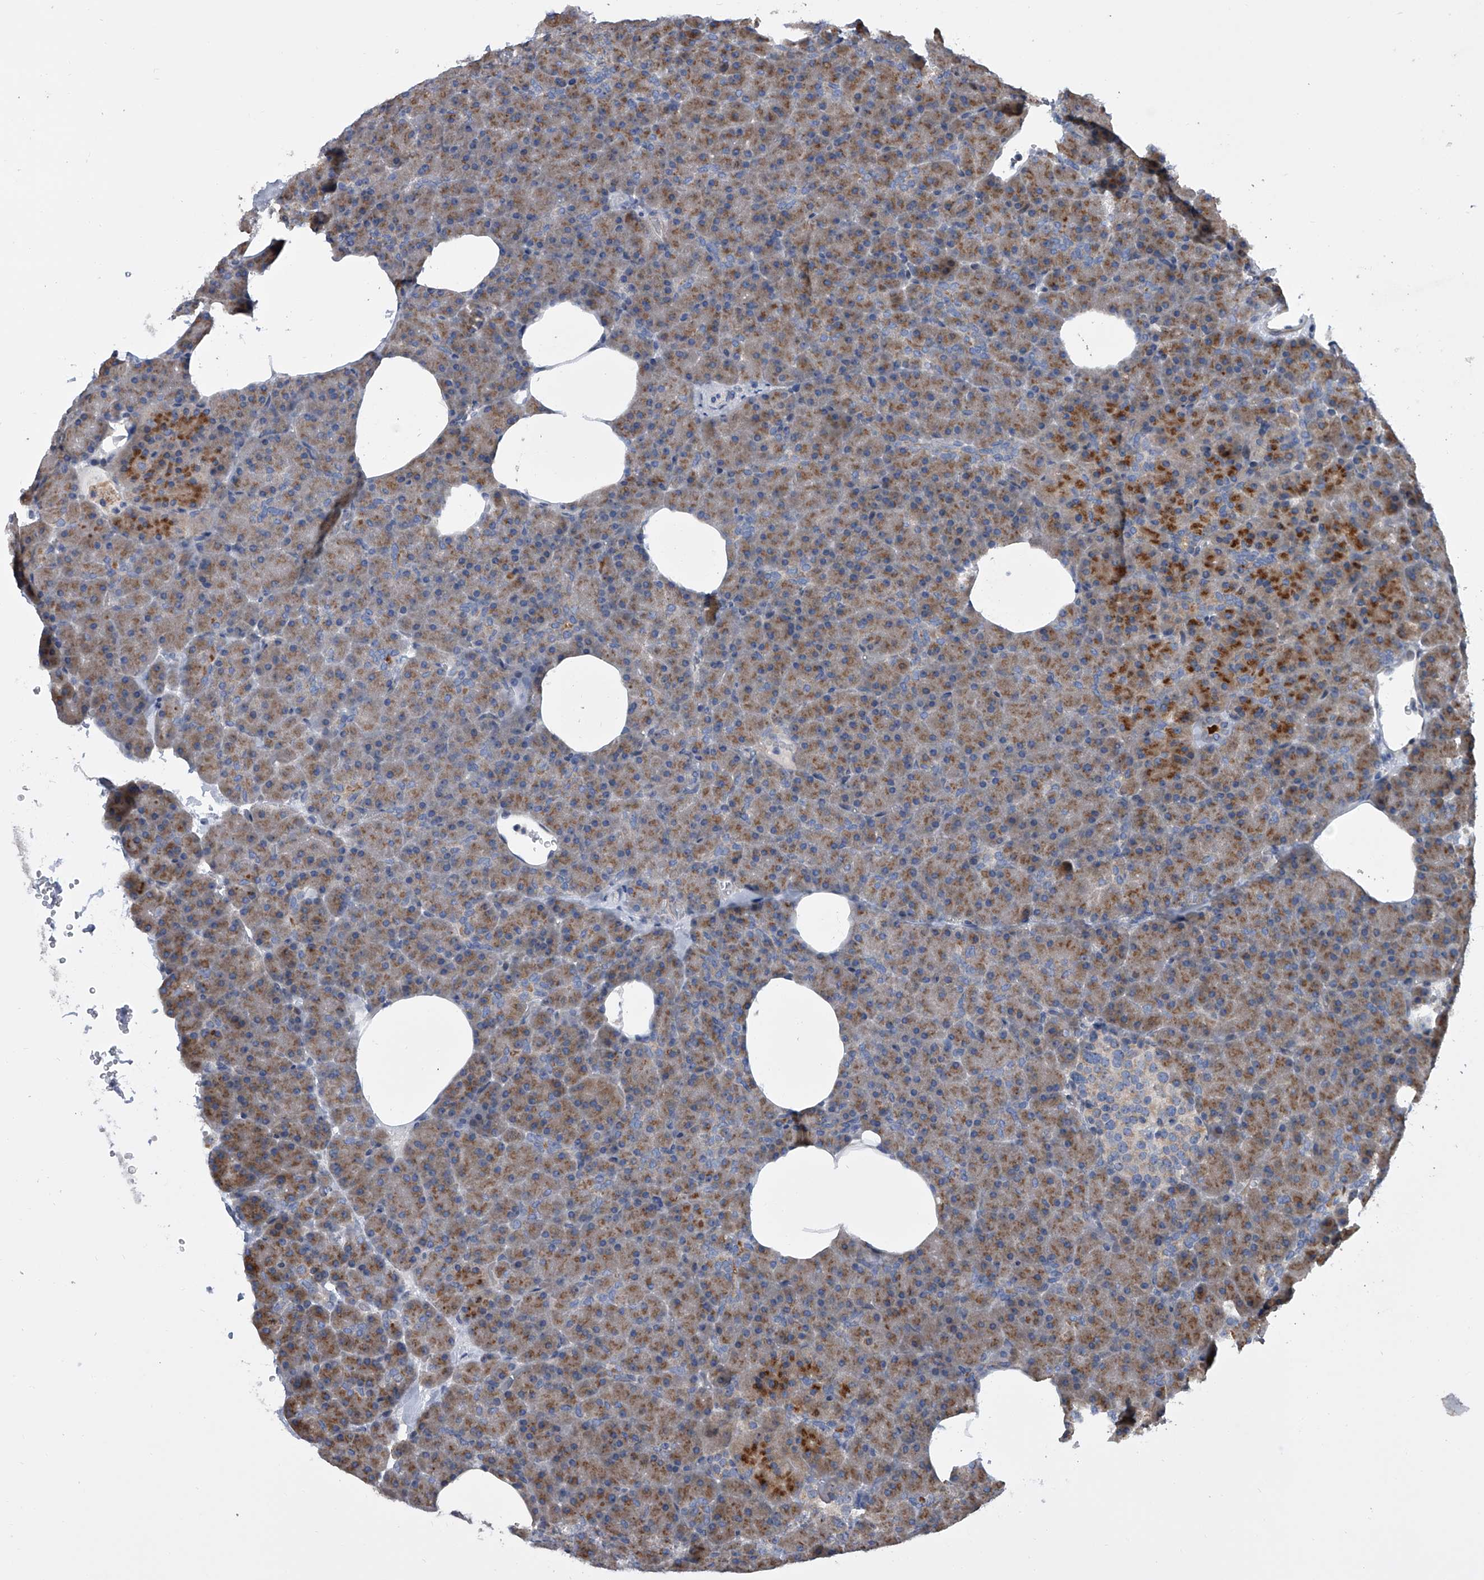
{"staining": {"intensity": "moderate", "quantity": "25%-75%", "location": "cytoplasmic/membranous"}, "tissue": "pancreas", "cell_type": "Exocrine glandular cells", "image_type": "normal", "snomed": [{"axis": "morphology", "description": "Normal tissue, NOS"}, {"axis": "morphology", "description": "Carcinoid, malignant, NOS"}, {"axis": "topography", "description": "Pancreas"}], "caption": "Moderate cytoplasmic/membranous positivity for a protein is seen in approximately 25%-75% of exocrine glandular cells of unremarkable pancreas using immunohistochemistry (IHC).", "gene": "DLGAP2", "patient": {"sex": "female", "age": 35}}